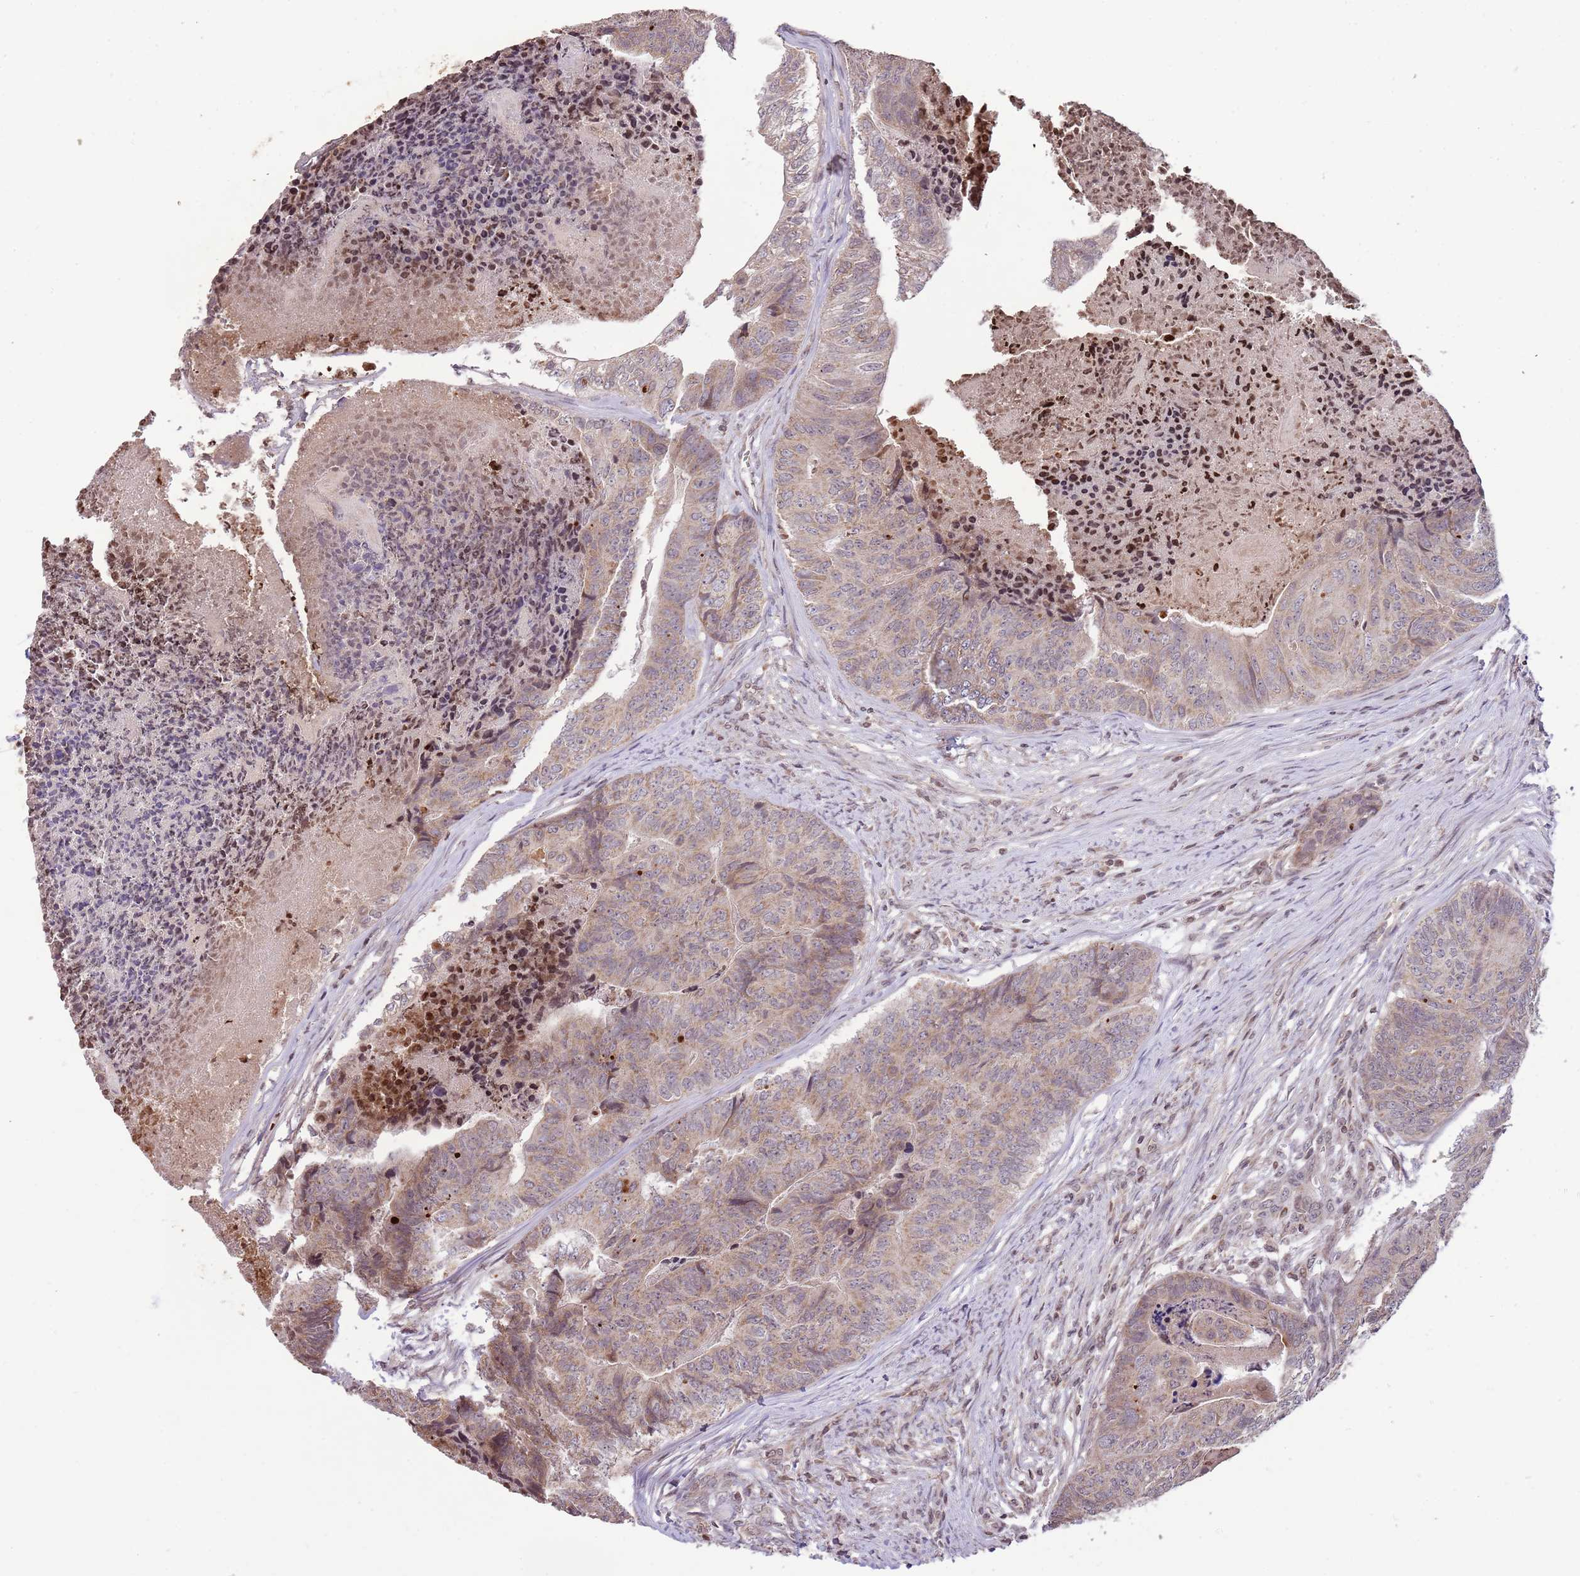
{"staining": {"intensity": "weak", "quantity": "25%-75%", "location": "cytoplasmic/membranous"}, "tissue": "colorectal cancer", "cell_type": "Tumor cells", "image_type": "cancer", "snomed": [{"axis": "morphology", "description": "Adenocarcinoma, NOS"}, {"axis": "topography", "description": "Colon"}], "caption": "Weak cytoplasmic/membranous positivity for a protein is appreciated in approximately 25%-75% of tumor cells of colorectal cancer using IHC.", "gene": "SAMSN1", "patient": {"sex": "female", "age": 67}}